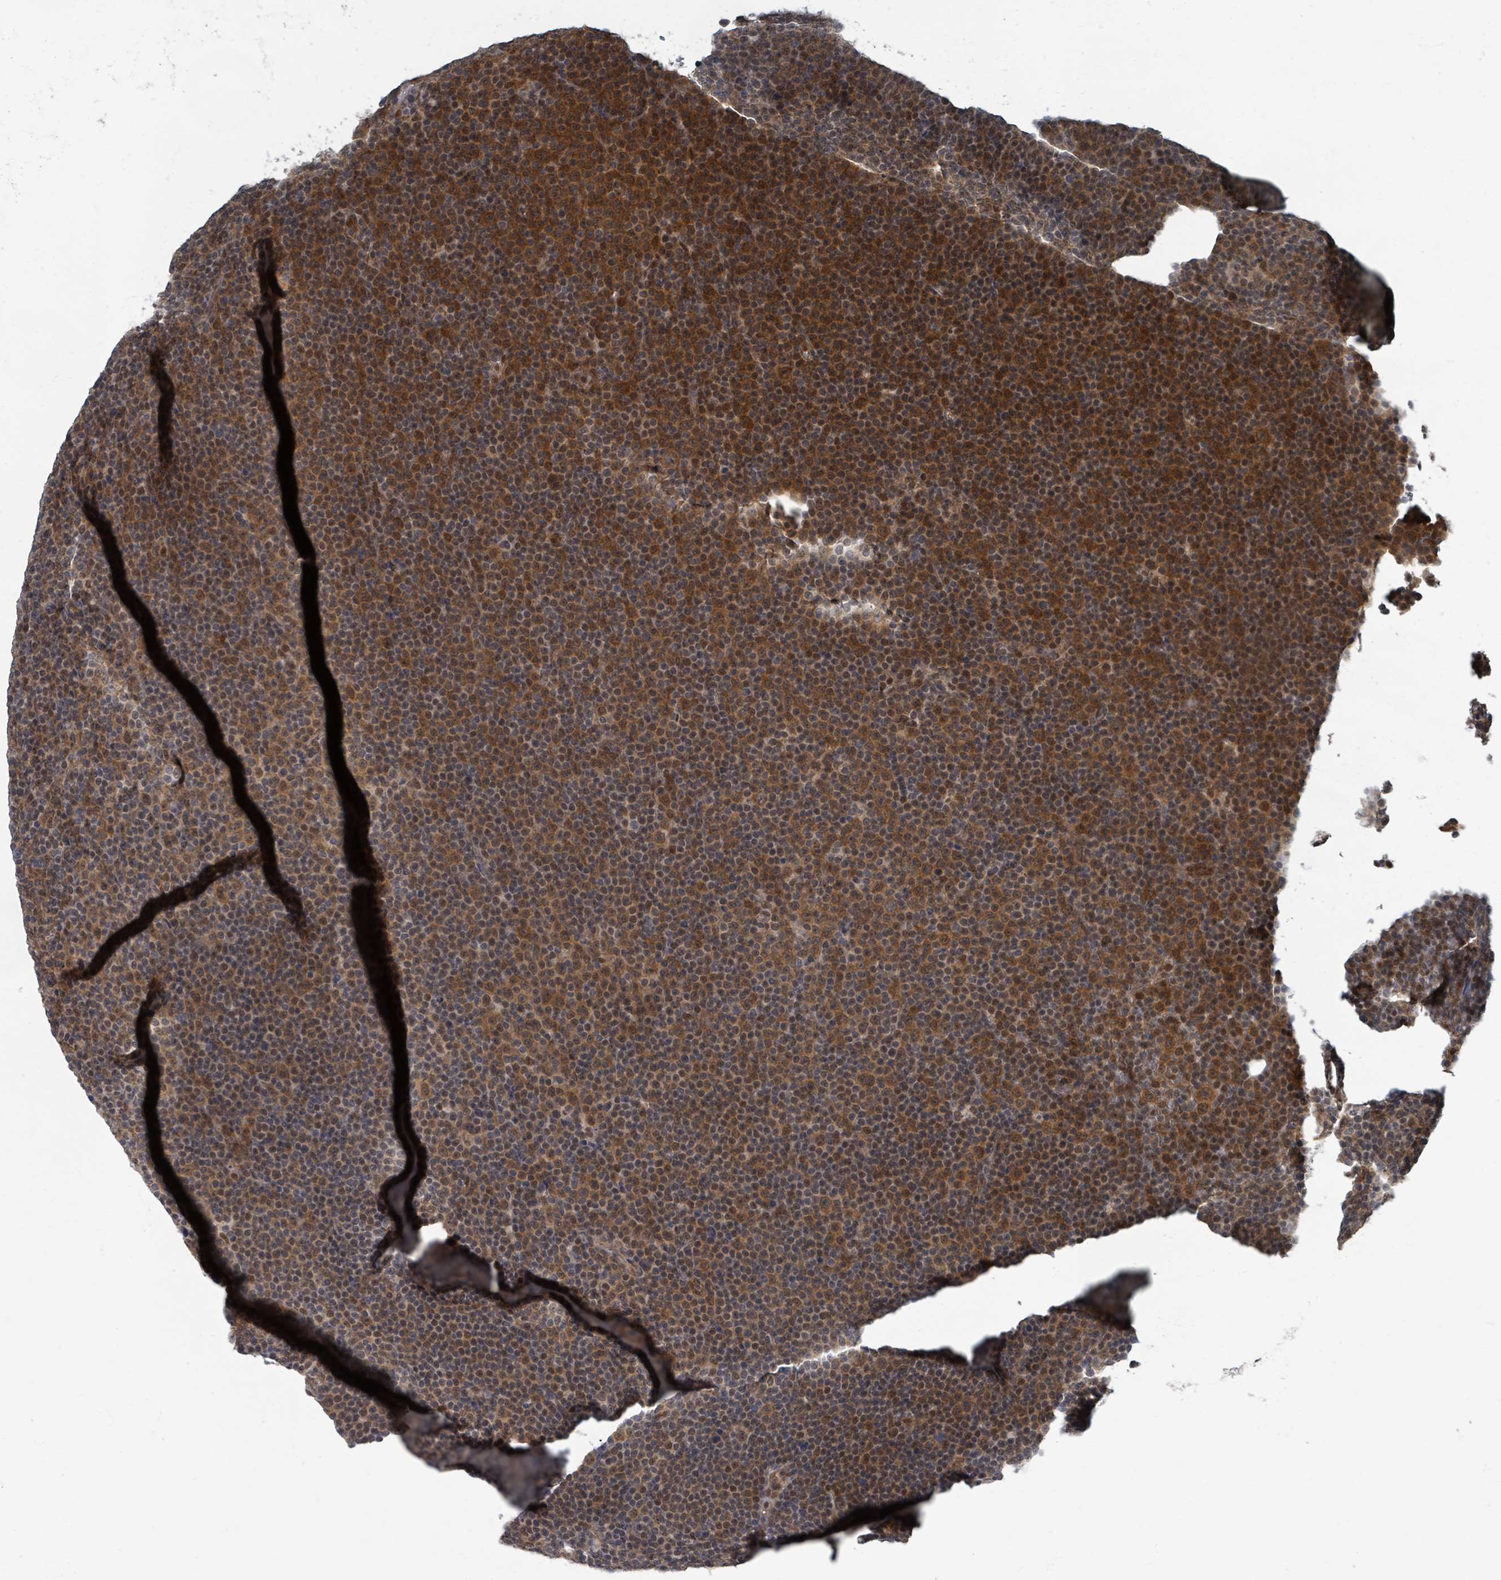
{"staining": {"intensity": "strong", "quantity": ">75%", "location": "cytoplasmic/membranous,nuclear"}, "tissue": "lymphoma", "cell_type": "Tumor cells", "image_type": "cancer", "snomed": [{"axis": "morphology", "description": "Malignant lymphoma, non-Hodgkin's type, Low grade"}, {"axis": "topography", "description": "Lymph node"}], "caption": "Immunohistochemical staining of human lymphoma reveals high levels of strong cytoplasmic/membranous and nuclear positivity in about >75% of tumor cells.", "gene": "INTS15", "patient": {"sex": "female", "age": 67}}